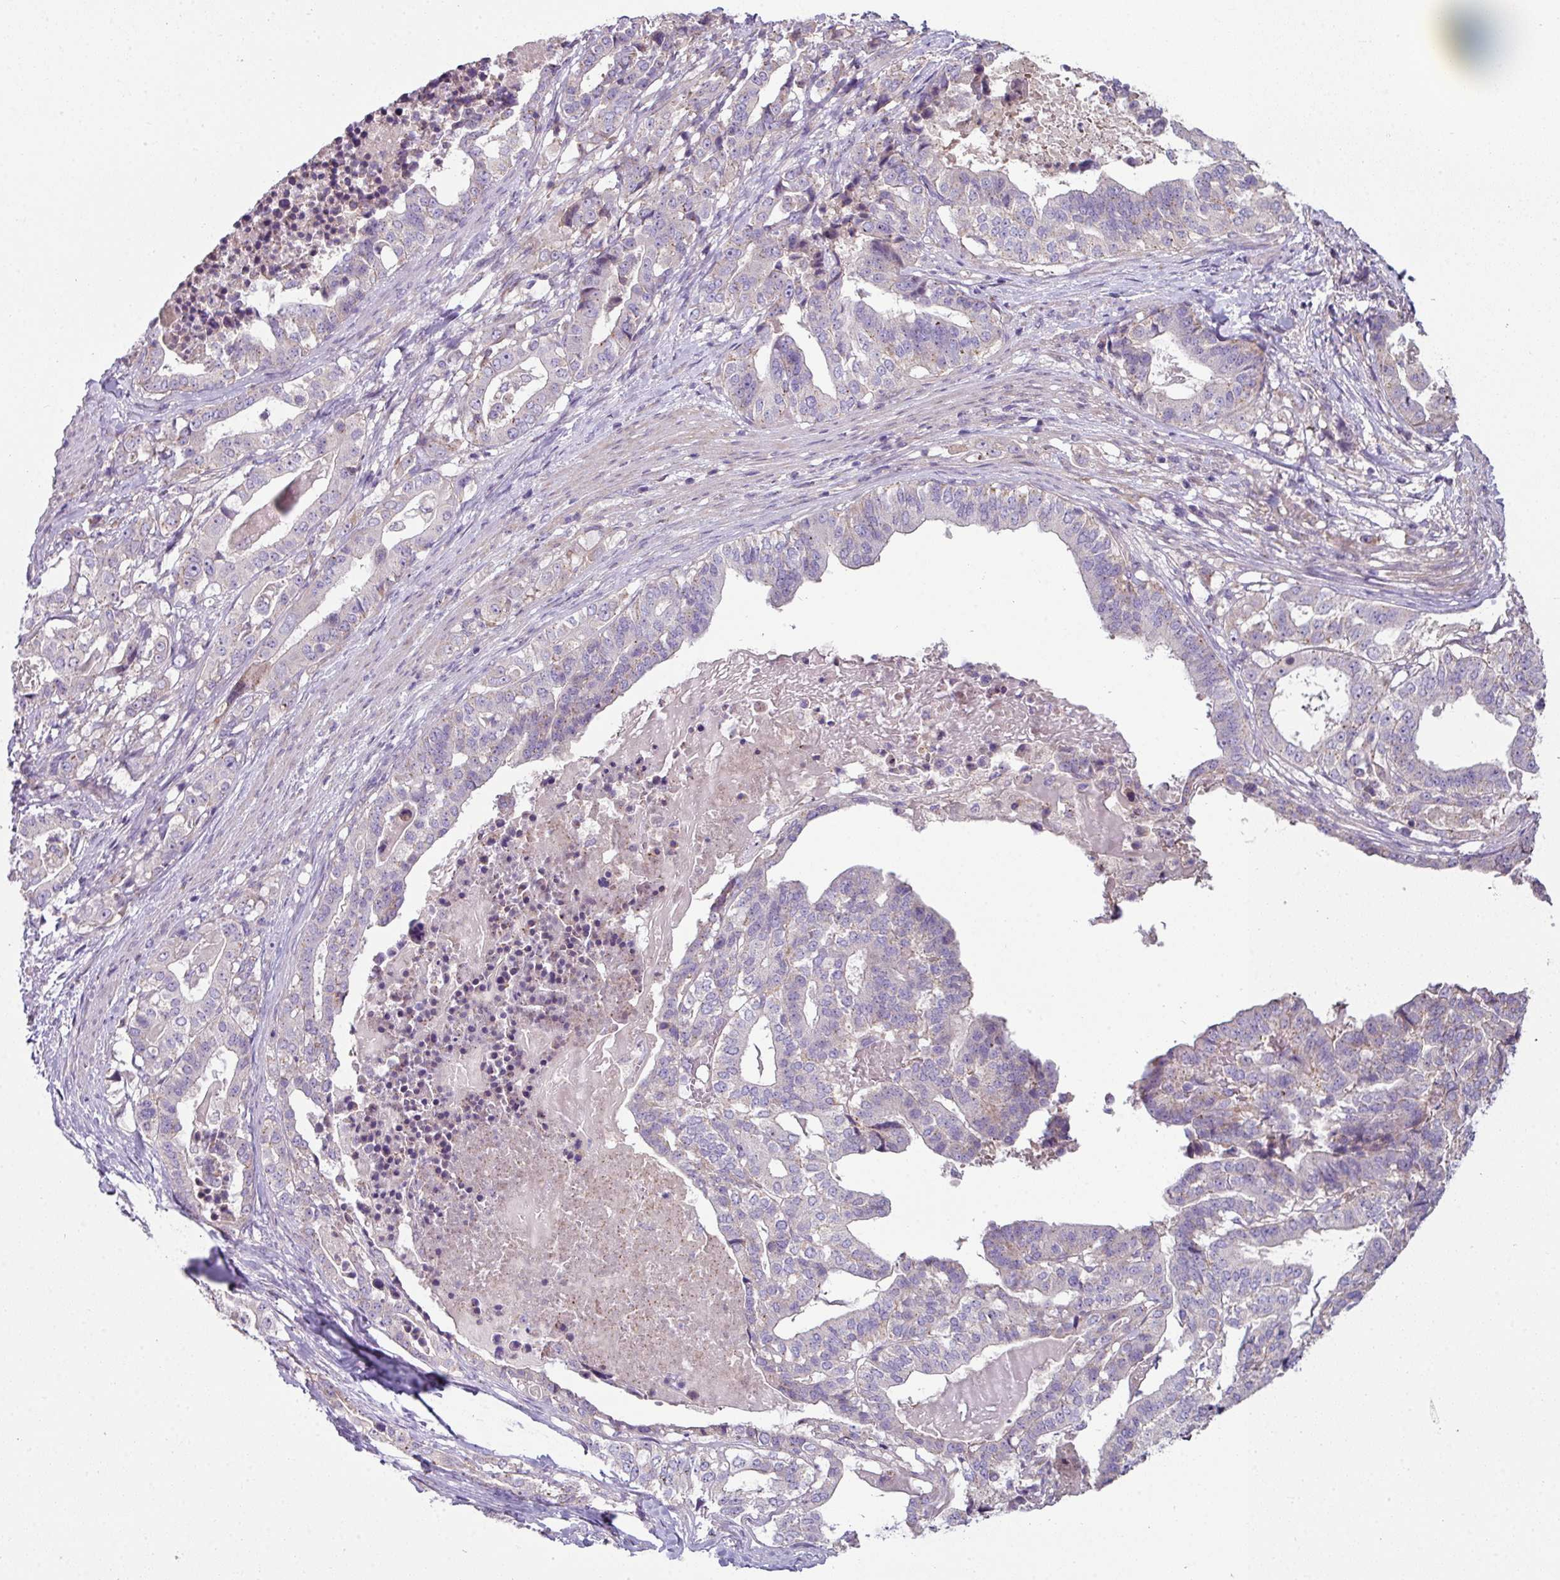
{"staining": {"intensity": "negative", "quantity": "none", "location": "none"}, "tissue": "stomach cancer", "cell_type": "Tumor cells", "image_type": "cancer", "snomed": [{"axis": "morphology", "description": "Adenocarcinoma, NOS"}, {"axis": "topography", "description": "Stomach"}], "caption": "This micrograph is of stomach cancer (adenocarcinoma) stained with IHC to label a protein in brown with the nuclei are counter-stained blue. There is no expression in tumor cells.", "gene": "LRRC9", "patient": {"sex": "male", "age": 48}}